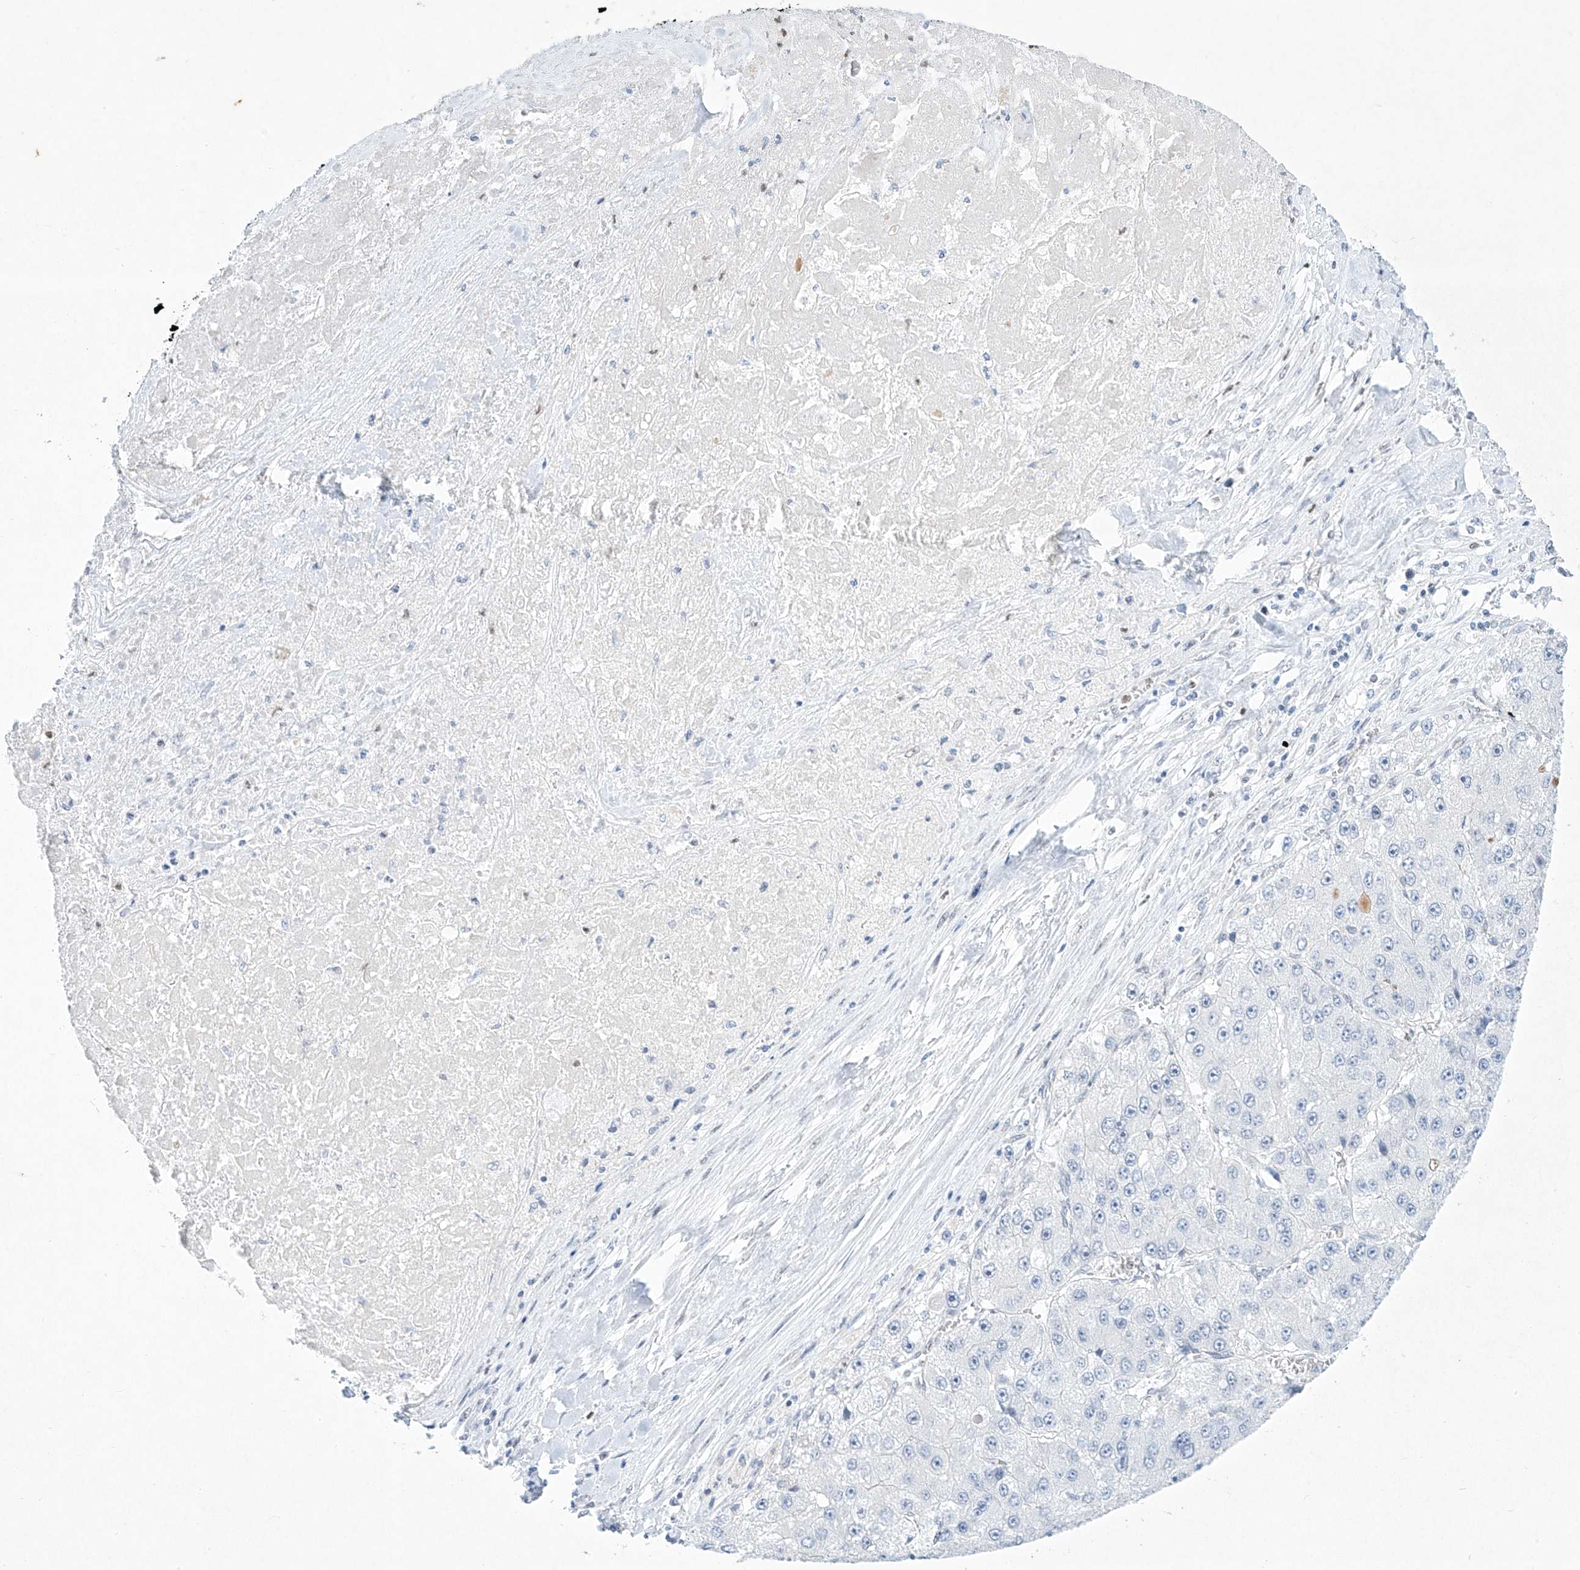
{"staining": {"intensity": "negative", "quantity": "none", "location": "none"}, "tissue": "liver cancer", "cell_type": "Tumor cells", "image_type": "cancer", "snomed": [{"axis": "morphology", "description": "Carcinoma, Hepatocellular, NOS"}, {"axis": "topography", "description": "Liver"}], "caption": "A histopathology image of hepatocellular carcinoma (liver) stained for a protein exhibits no brown staining in tumor cells. (DAB (3,3'-diaminobenzidine) IHC with hematoxylin counter stain).", "gene": "REEP2", "patient": {"sex": "female", "age": 73}}